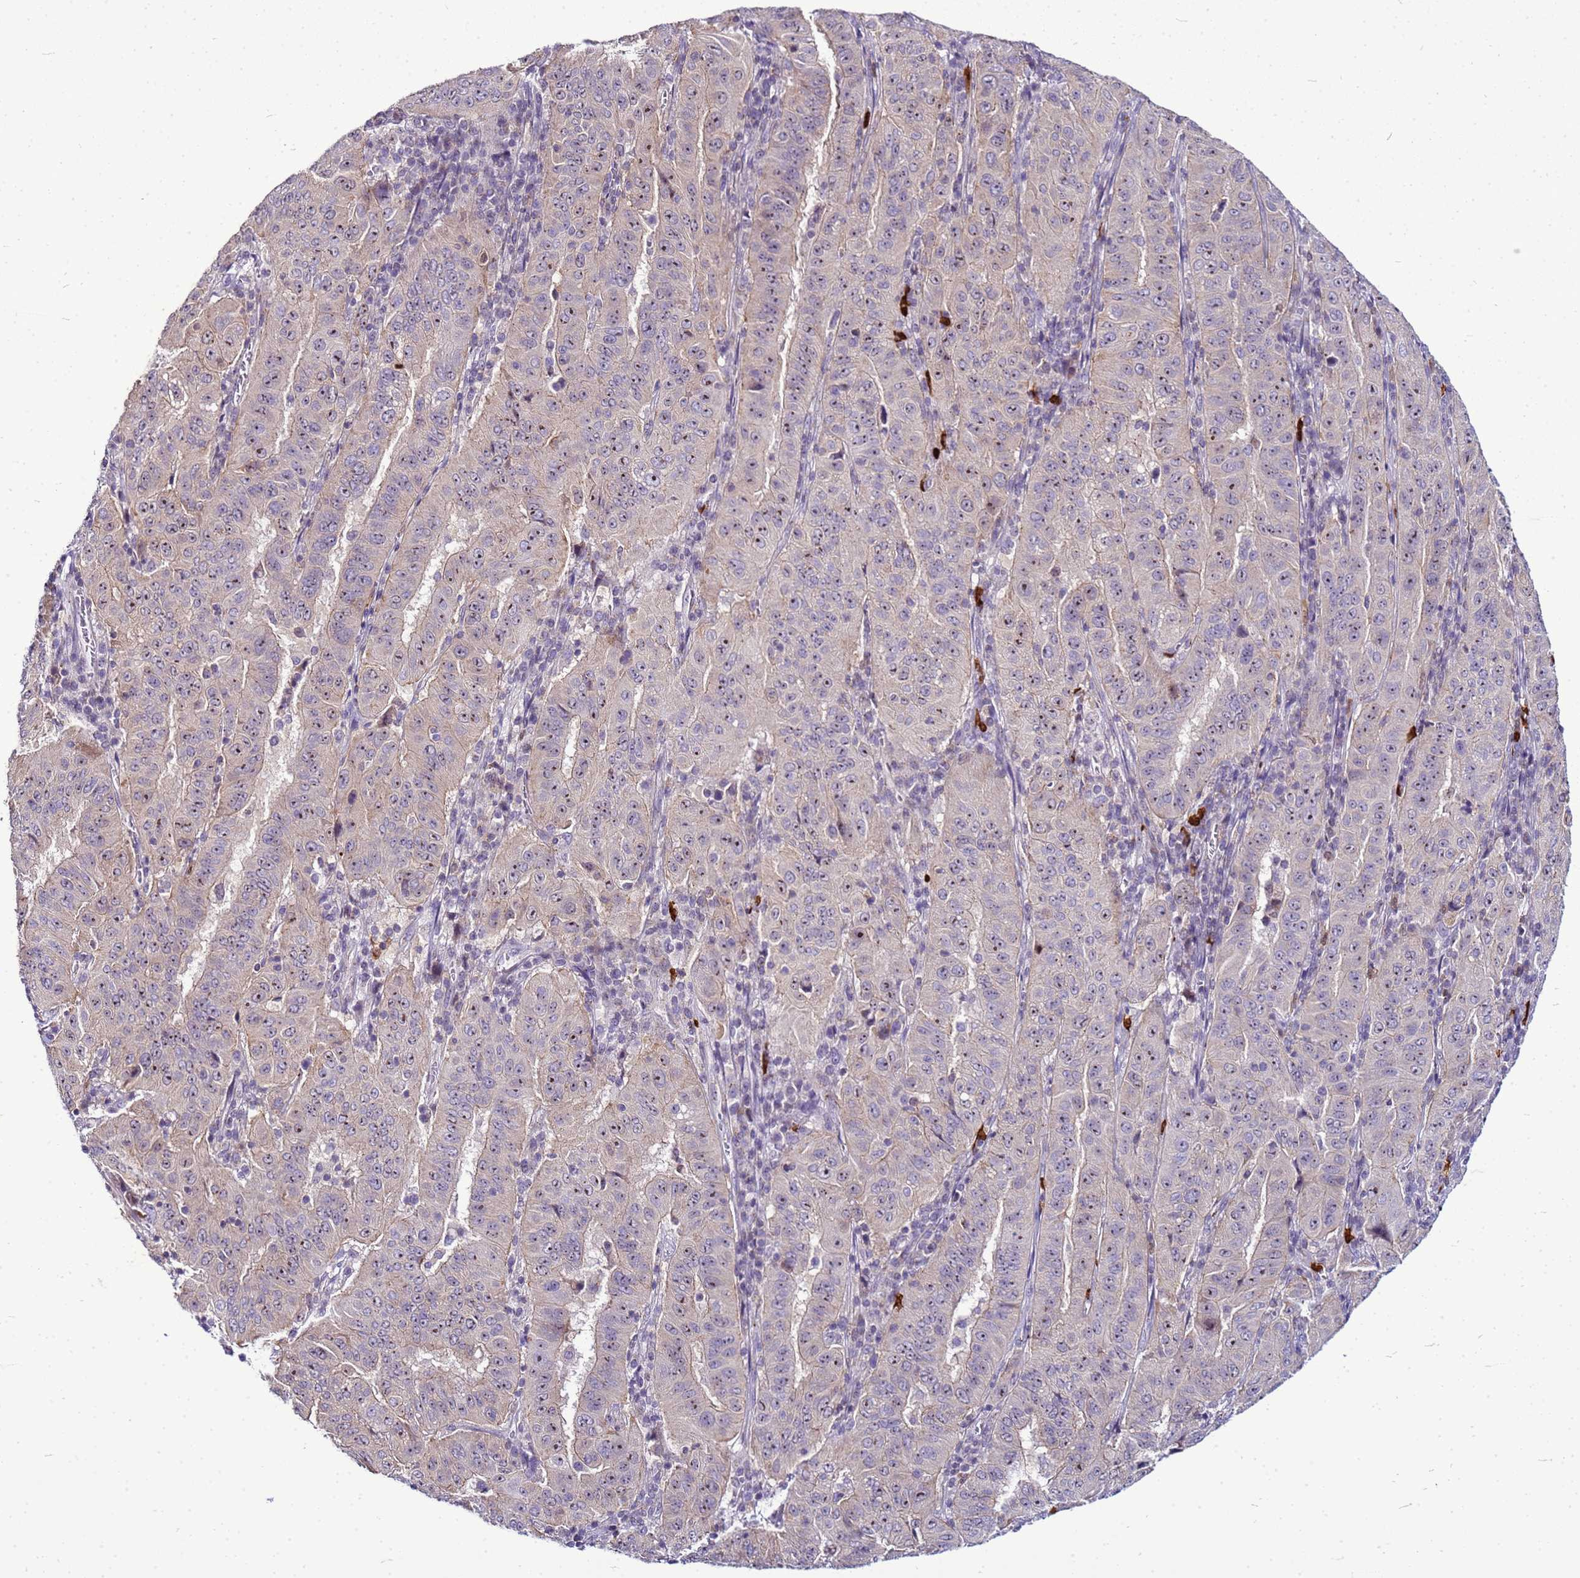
{"staining": {"intensity": "moderate", "quantity": ">75%", "location": "nuclear"}, "tissue": "pancreatic cancer", "cell_type": "Tumor cells", "image_type": "cancer", "snomed": [{"axis": "morphology", "description": "Adenocarcinoma, NOS"}, {"axis": "topography", "description": "Pancreas"}], "caption": "A micrograph of adenocarcinoma (pancreatic) stained for a protein shows moderate nuclear brown staining in tumor cells.", "gene": "VPS4B", "patient": {"sex": "male", "age": 63}}